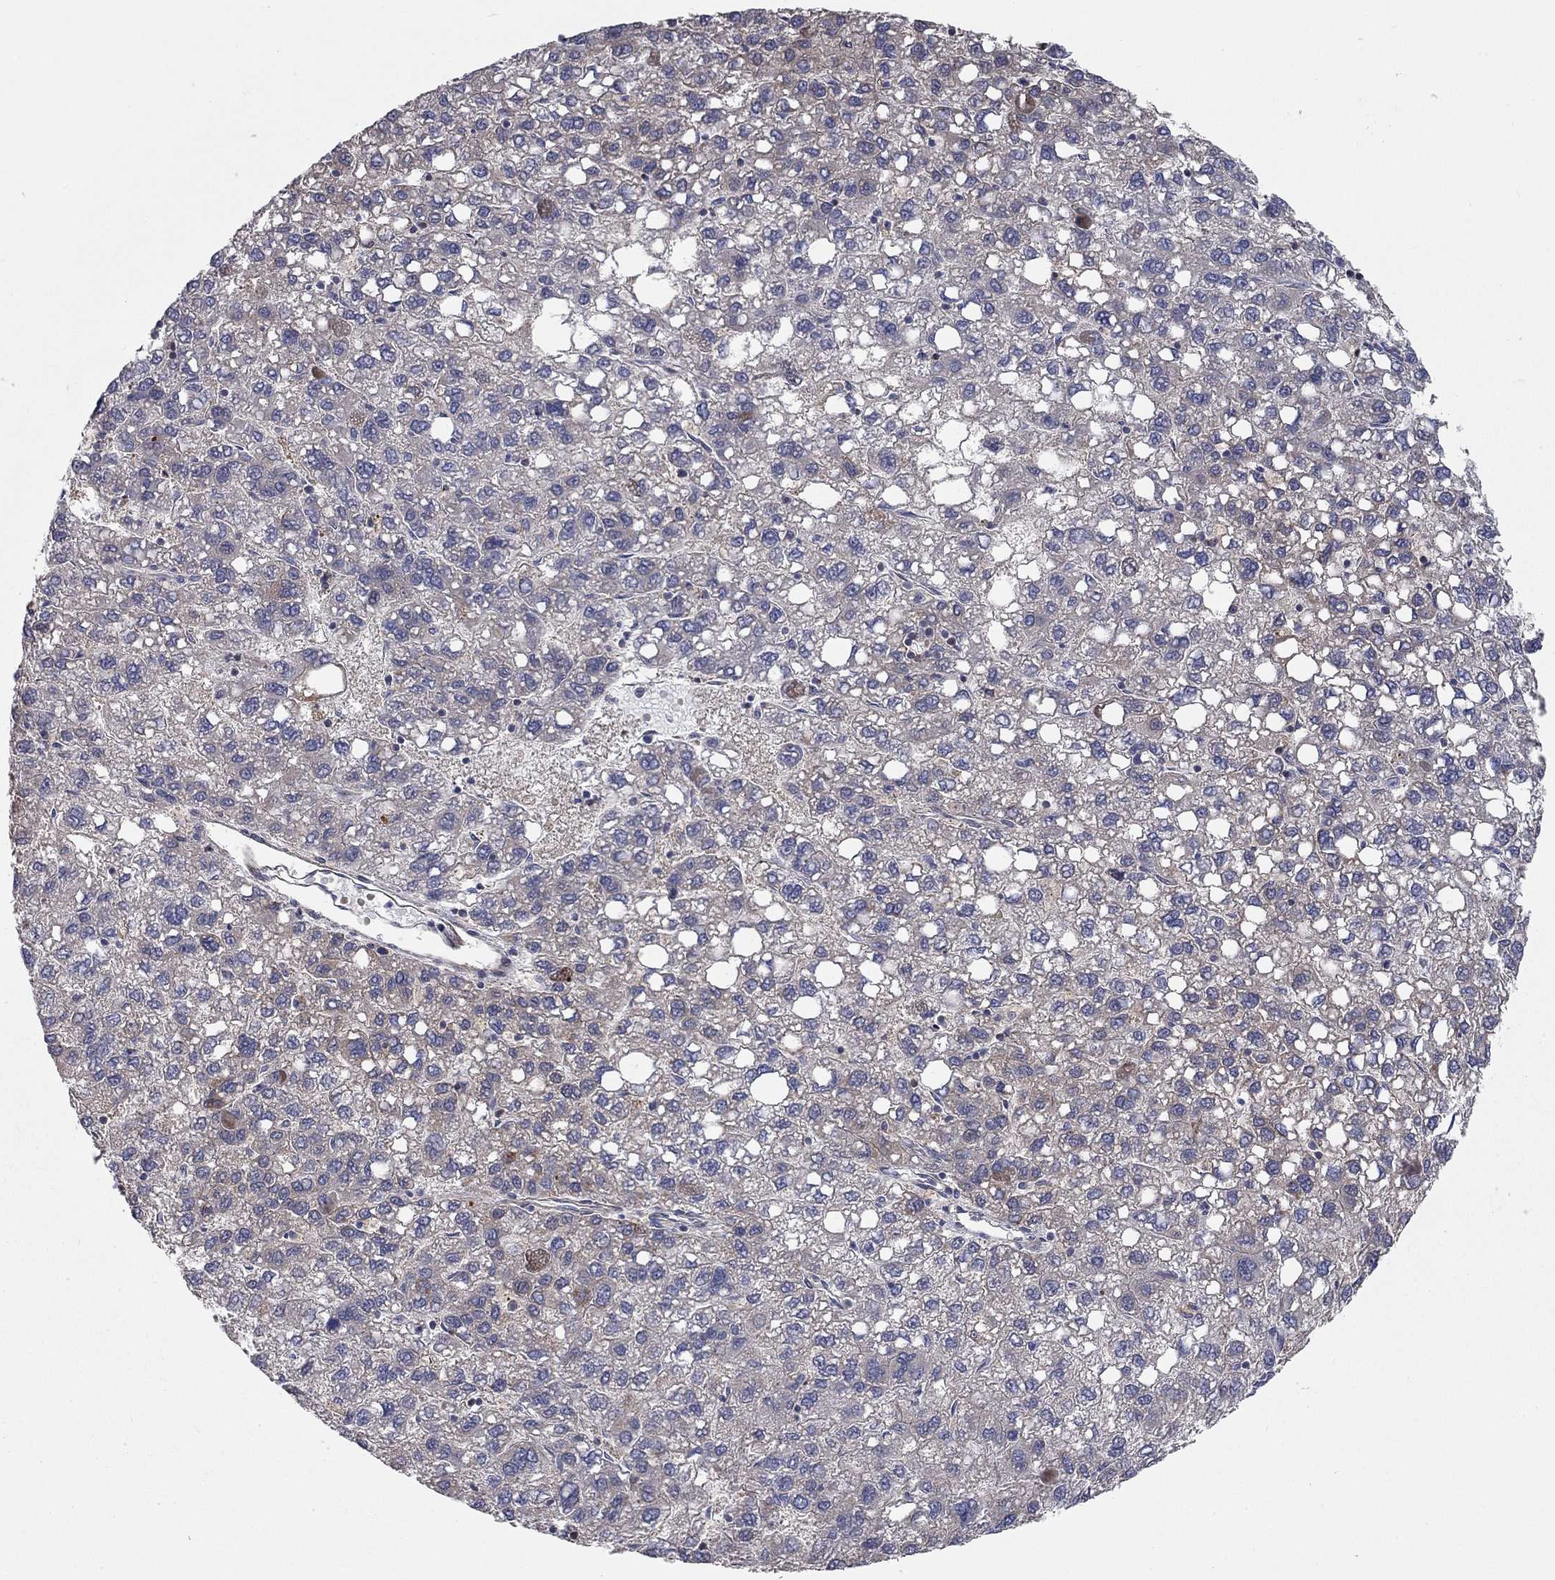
{"staining": {"intensity": "negative", "quantity": "none", "location": "none"}, "tissue": "liver cancer", "cell_type": "Tumor cells", "image_type": "cancer", "snomed": [{"axis": "morphology", "description": "Carcinoma, Hepatocellular, NOS"}, {"axis": "topography", "description": "Liver"}], "caption": "Hepatocellular carcinoma (liver) stained for a protein using immunohistochemistry (IHC) reveals no staining tumor cells.", "gene": "KANSL1L", "patient": {"sex": "female", "age": 82}}